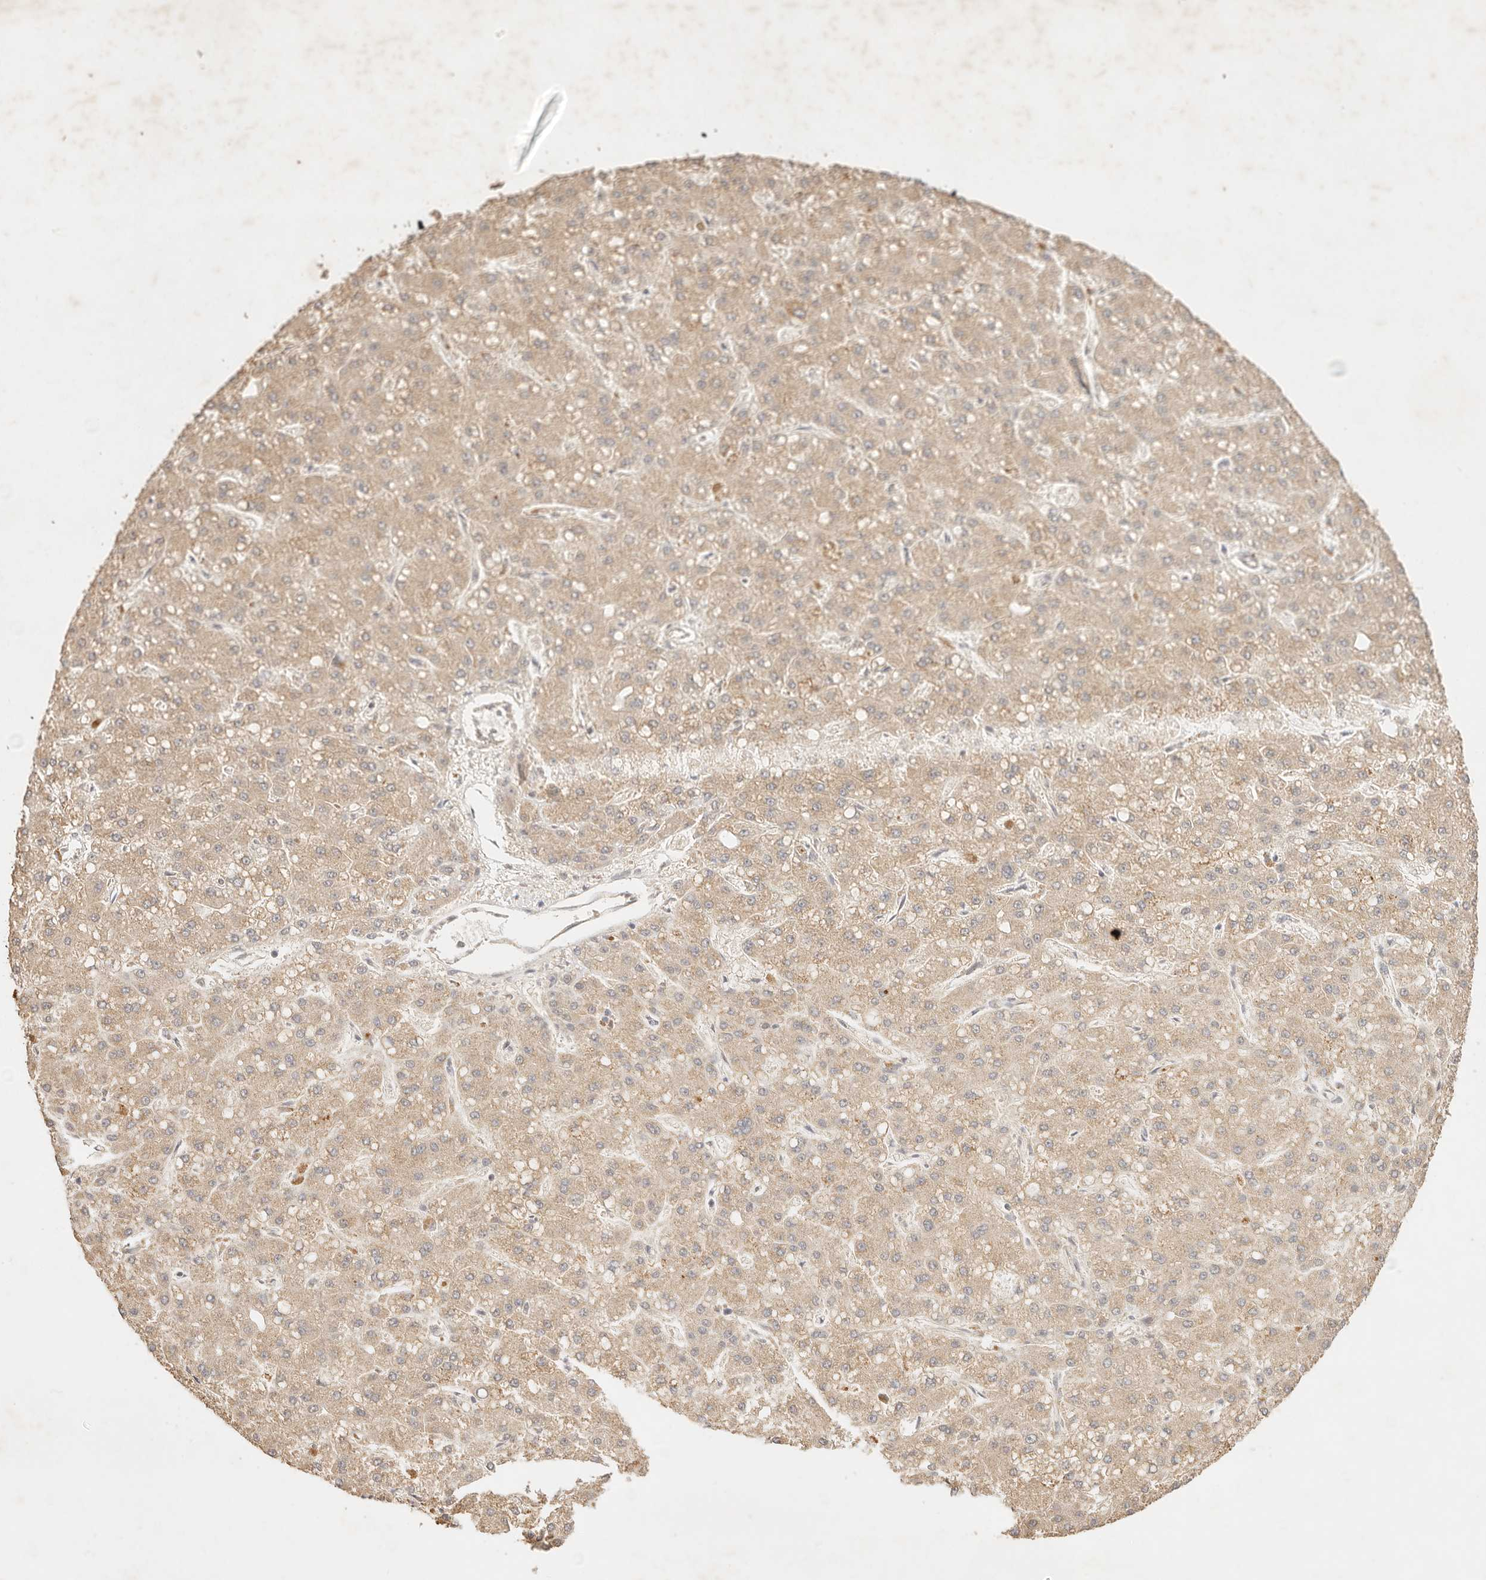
{"staining": {"intensity": "weak", "quantity": ">75%", "location": "cytoplasmic/membranous"}, "tissue": "liver cancer", "cell_type": "Tumor cells", "image_type": "cancer", "snomed": [{"axis": "morphology", "description": "Carcinoma, Hepatocellular, NOS"}, {"axis": "topography", "description": "Liver"}], "caption": "Immunohistochemical staining of liver cancer exhibits low levels of weak cytoplasmic/membranous protein positivity in about >75% of tumor cells.", "gene": "TRIM11", "patient": {"sex": "male", "age": 67}}